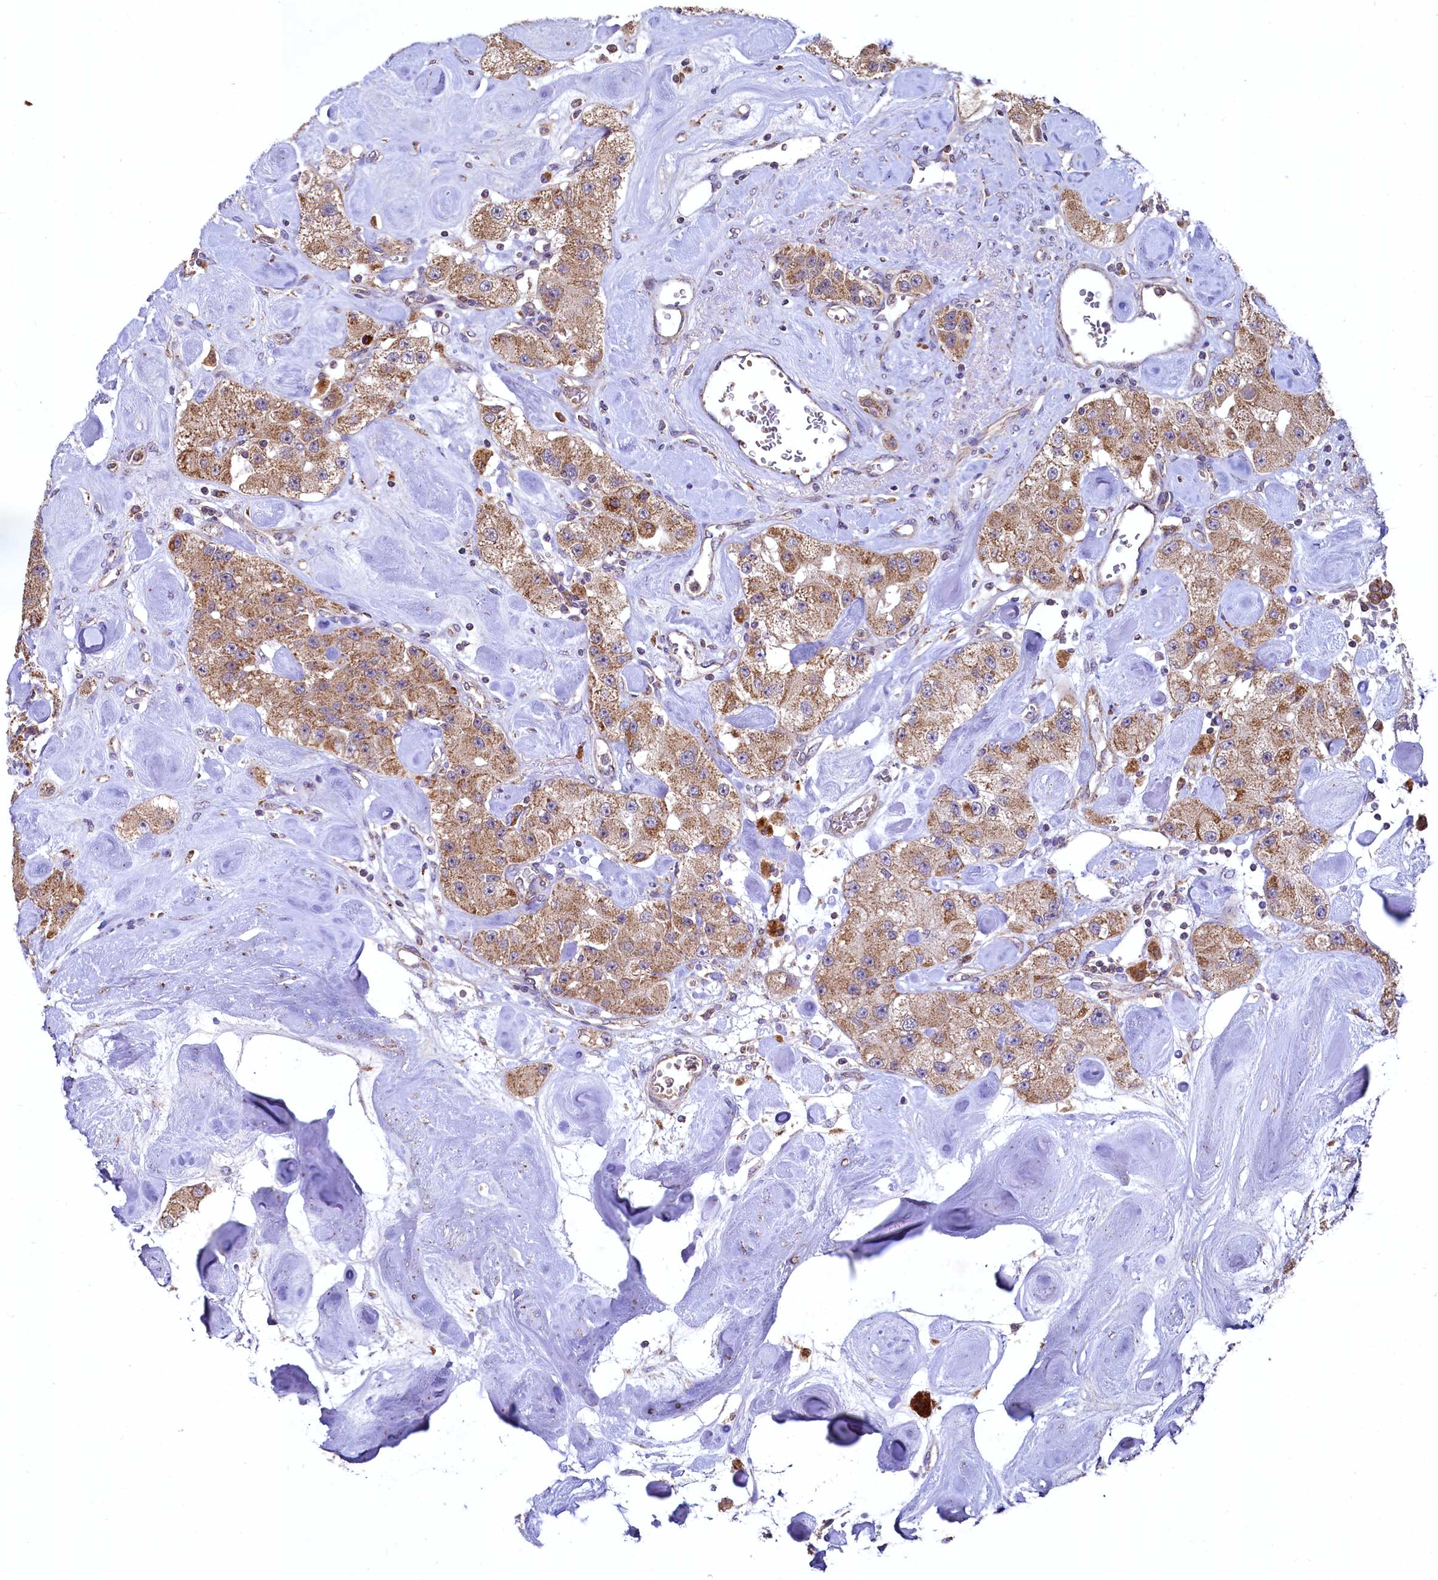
{"staining": {"intensity": "moderate", "quantity": ">75%", "location": "cytoplasmic/membranous"}, "tissue": "carcinoid", "cell_type": "Tumor cells", "image_type": "cancer", "snomed": [{"axis": "morphology", "description": "Carcinoid, malignant, NOS"}, {"axis": "topography", "description": "Pancreas"}], "caption": "Protein staining of carcinoid tissue exhibits moderate cytoplasmic/membranous expression in approximately >75% of tumor cells. The staining was performed using DAB (3,3'-diaminobenzidine), with brown indicating positive protein expression. Nuclei are stained blue with hematoxylin.", "gene": "METTL4", "patient": {"sex": "male", "age": 41}}